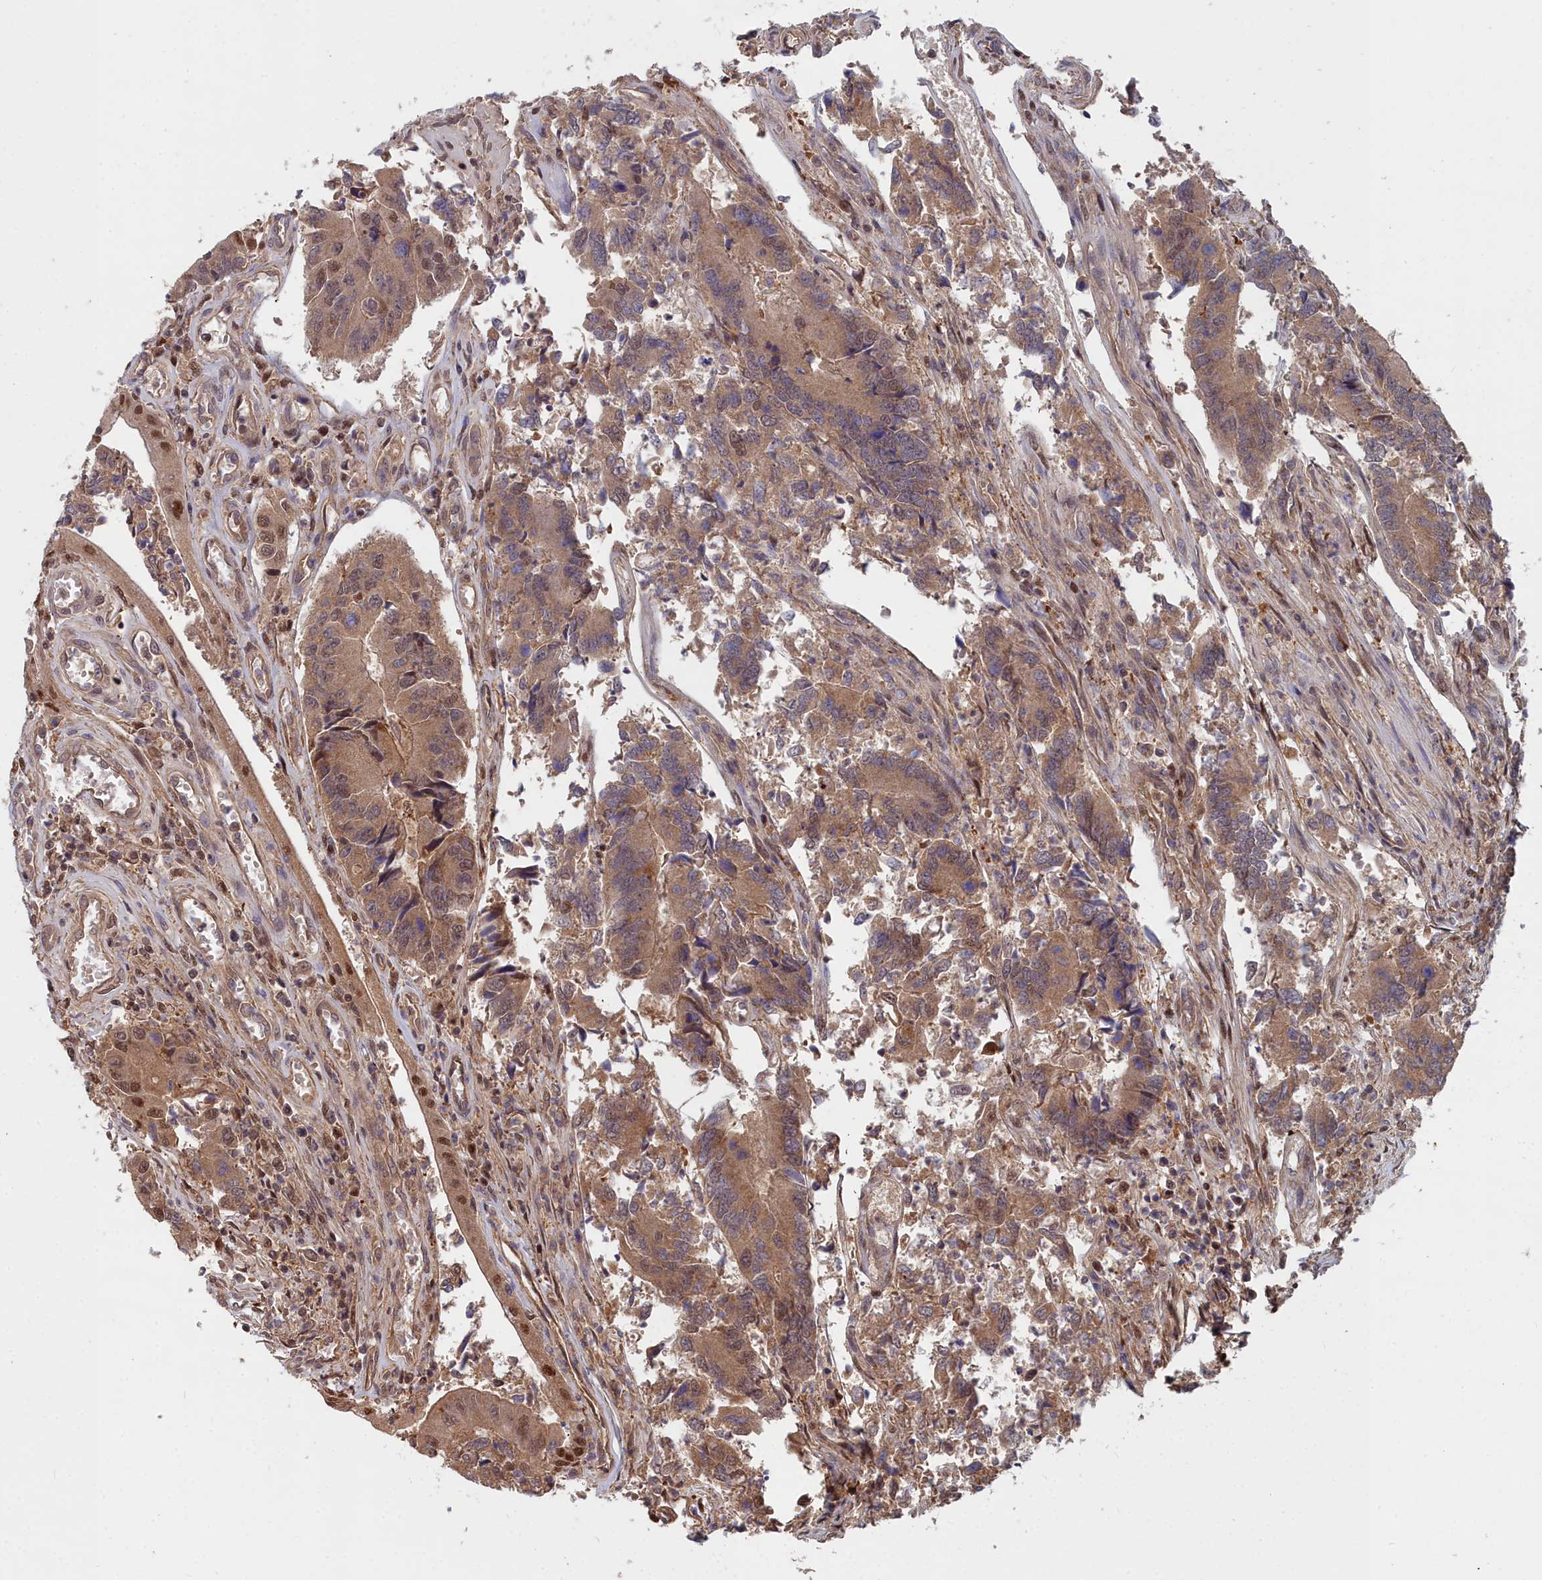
{"staining": {"intensity": "moderate", "quantity": ">75%", "location": "cytoplasmic/membranous,nuclear"}, "tissue": "colorectal cancer", "cell_type": "Tumor cells", "image_type": "cancer", "snomed": [{"axis": "morphology", "description": "Adenocarcinoma, NOS"}, {"axis": "topography", "description": "Colon"}], "caption": "Colorectal cancer (adenocarcinoma) stained with a brown dye reveals moderate cytoplasmic/membranous and nuclear positive positivity in about >75% of tumor cells.", "gene": "GFRA2", "patient": {"sex": "female", "age": 67}}